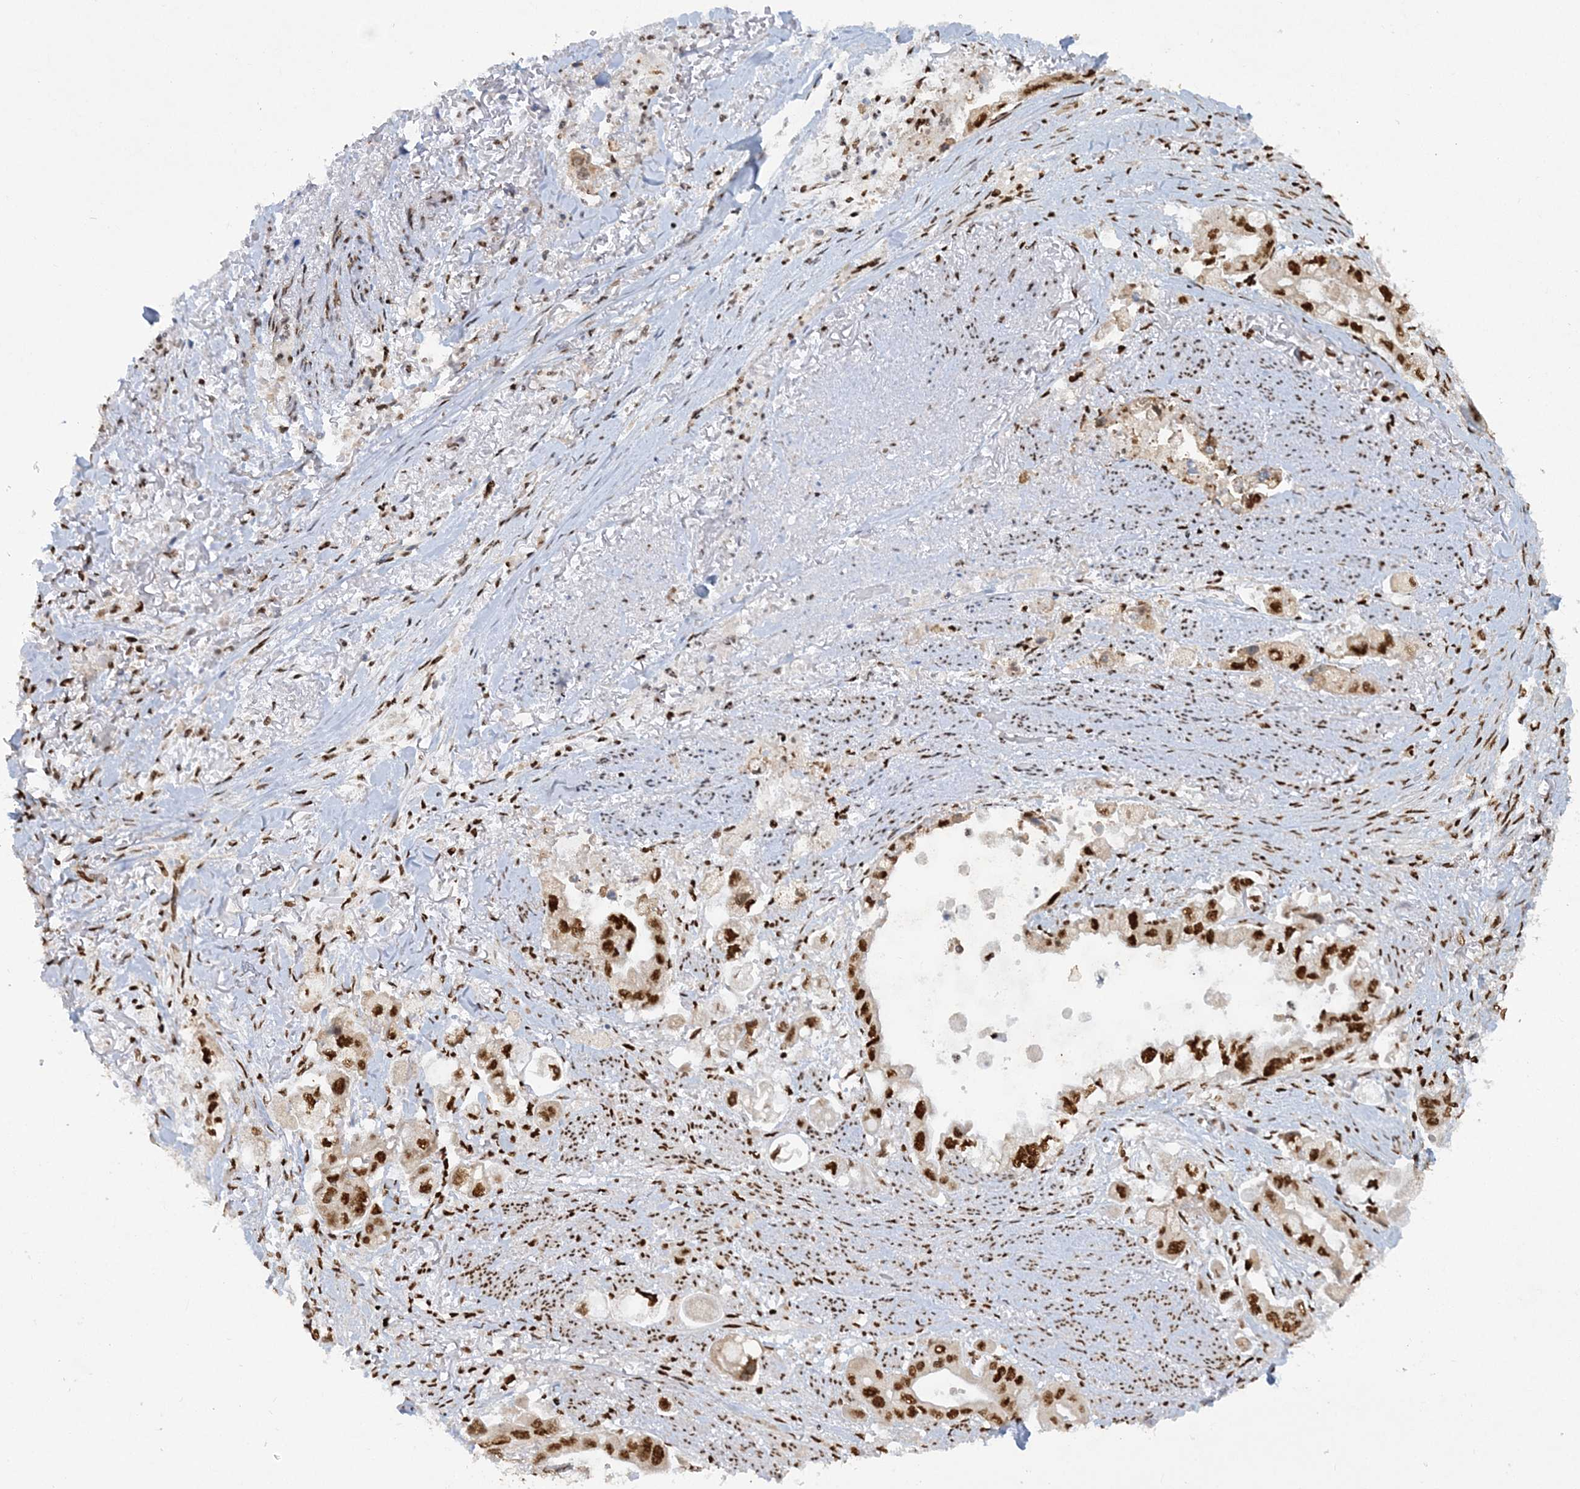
{"staining": {"intensity": "strong", "quantity": ">75%", "location": "nuclear"}, "tissue": "stomach cancer", "cell_type": "Tumor cells", "image_type": "cancer", "snomed": [{"axis": "morphology", "description": "Adenocarcinoma, NOS"}, {"axis": "topography", "description": "Stomach"}], "caption": "Brown immunohistochemical staining in stomach cancer (adenocarcinoma) reveals strong nuclear positivity in about >75% of tumor cells.", "gene": "DELE1", "patient": {"sex": "male", "age": 62}}